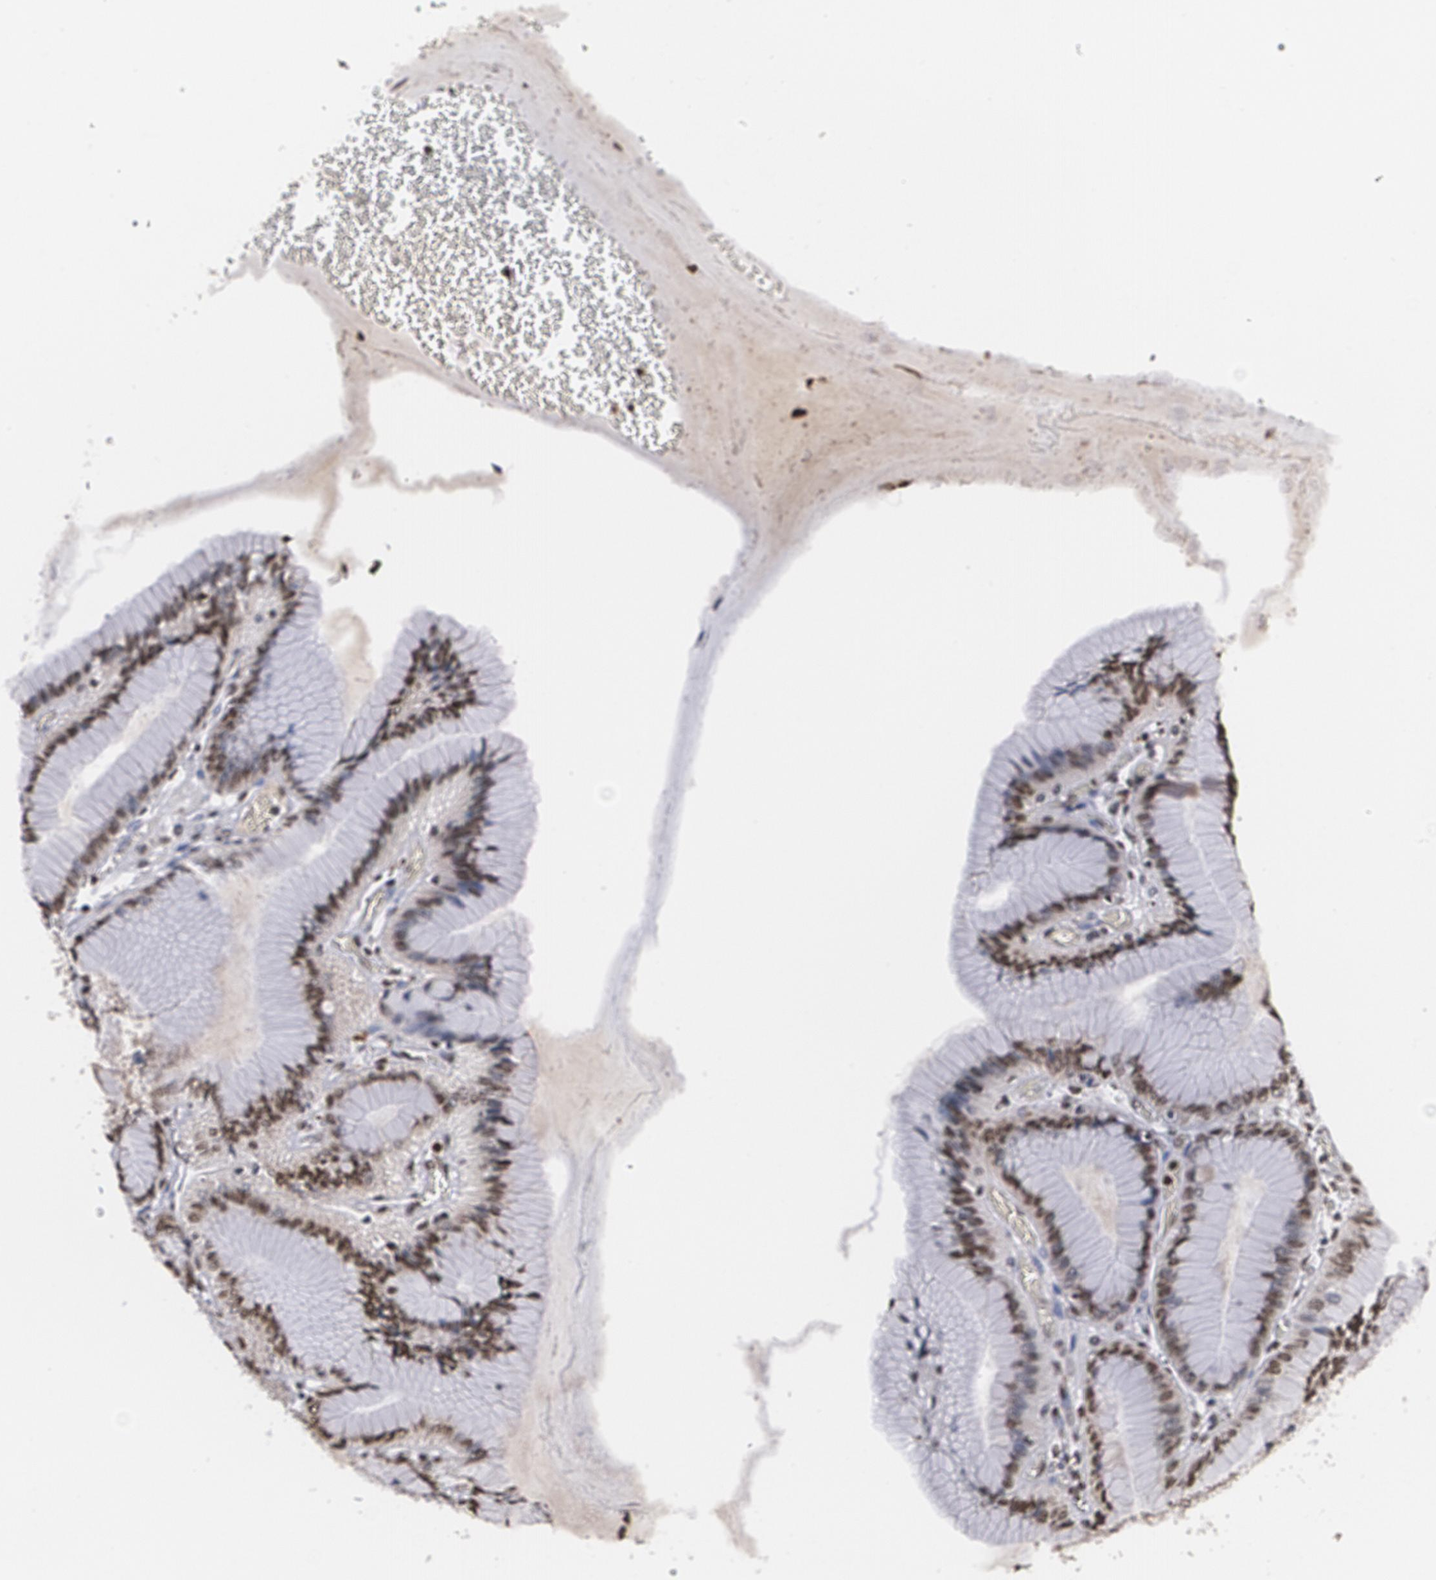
{"staining": {"intensity": "moderate", "quantity": ">75%", "location": "cytoplasmic/membranous"}, "tissue": "stomach", "cell_type": "Glandular cells", "image_type": "normal", "snomed": [{"axis": "morphology", "description": "Normal tissue, NOS"}, {"axis": "morphology", "description": "Adenocarcinoma, NOS"}, {"axis": "topography", "description": "Stomach"}, {"axis": "topography", "description": "Stomach, lower"}], "caption": "Immunohistochemical staining of normal human stomach displays medium levels of moderate cytoplasmic/membranous expression in approximately >75% of glandular cells.", "gene": "MVP", "patient": {"sex": "female", "age": 65}}